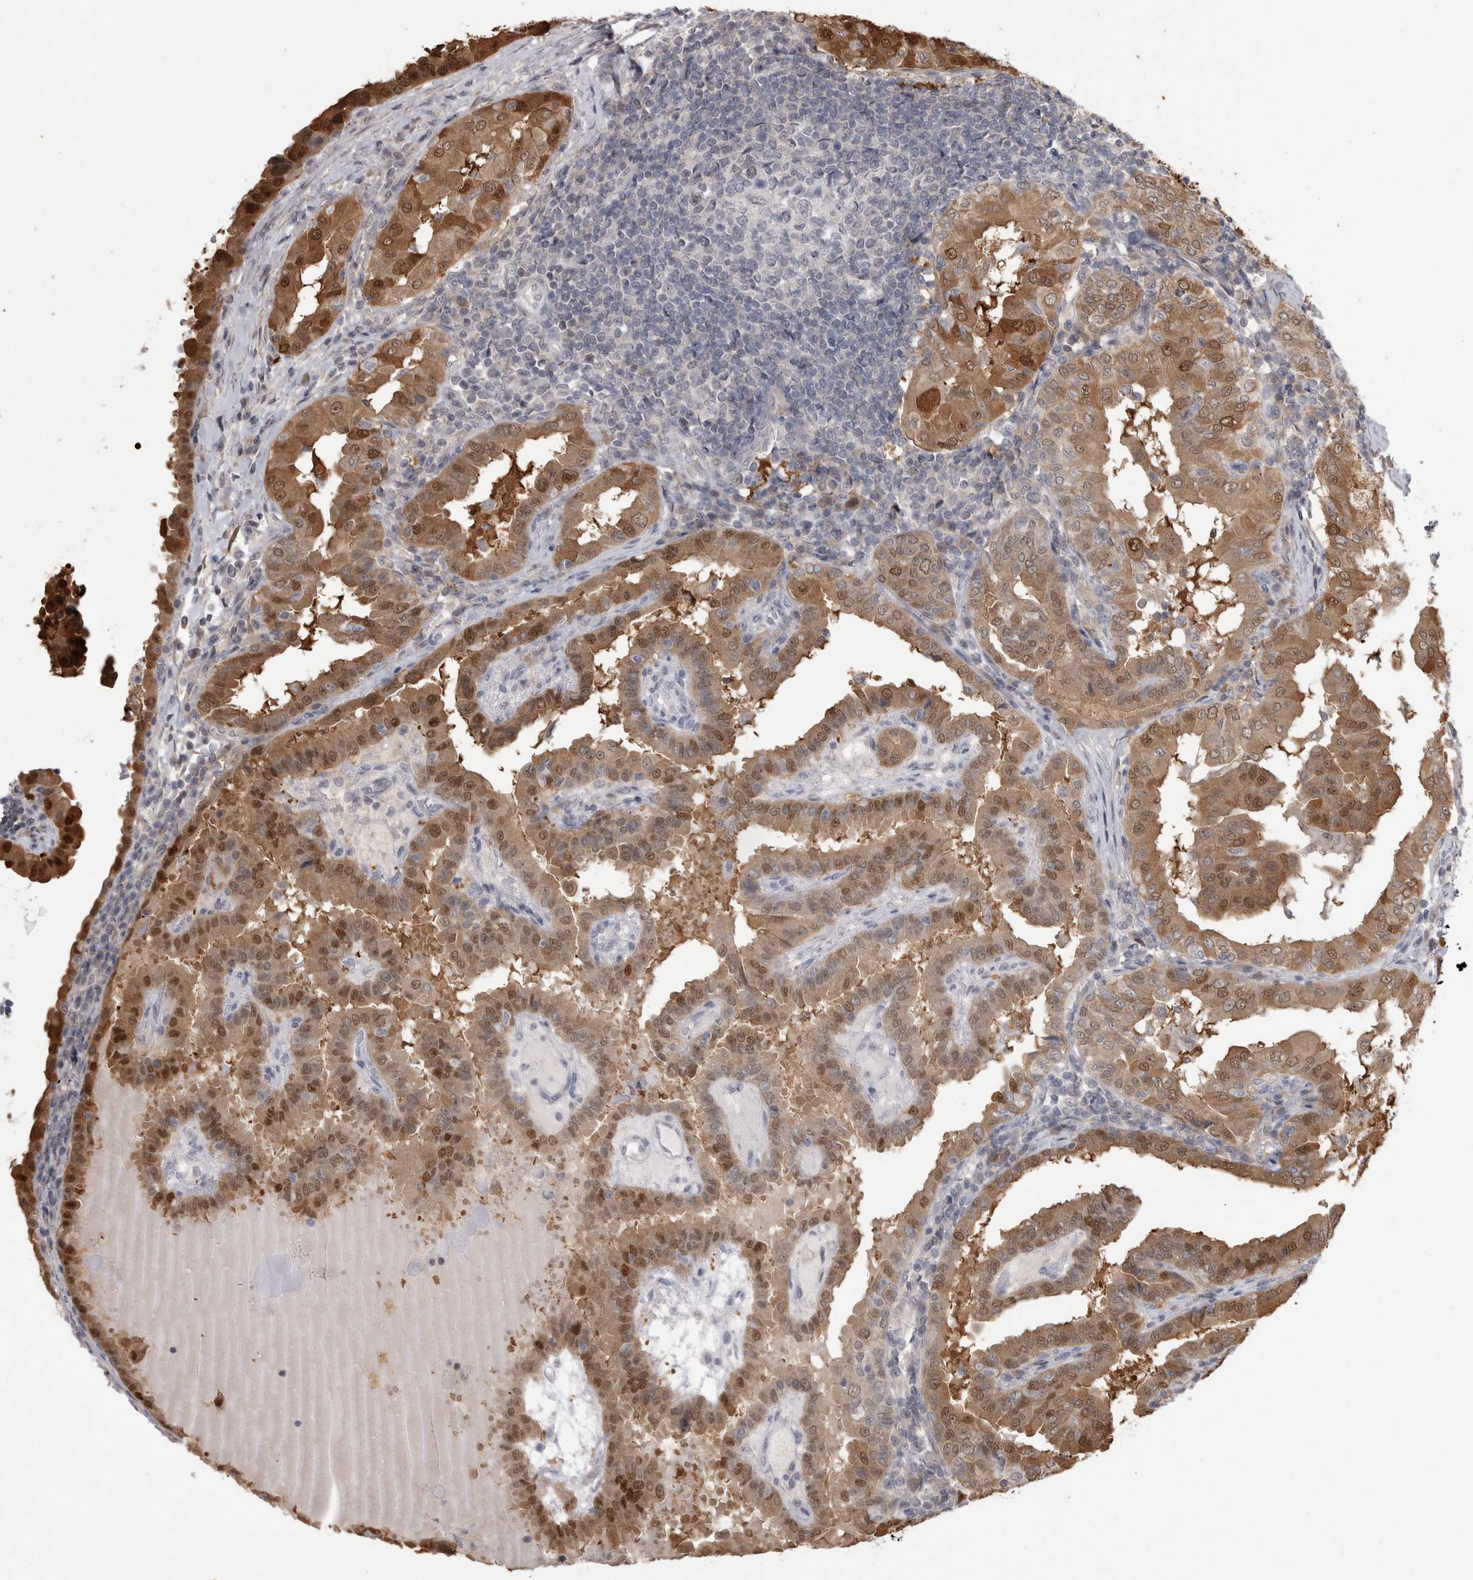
{"staining": {"intensity": "strong", "quantity": ">75%", "location": "cytoplasmic/membranous,nuclear"}, "tissue": "thyroid cancer", "cell_type": "Tumor cells", "image_type": "cancer", "snomed": [{"axis": "morphology", "description": "Papillary adenocarcinoma, NOS"}, {"axis": "topography", "description": "Thyroid gland"}], "caption": "Strong cytoplasmic/membranous and nuclear expression is seen in about >75% of tumor cells in thyroid papillary adenocarcinoma.", "gene": "CHIC2", "patient": {"sex": "male", "age": 33}}